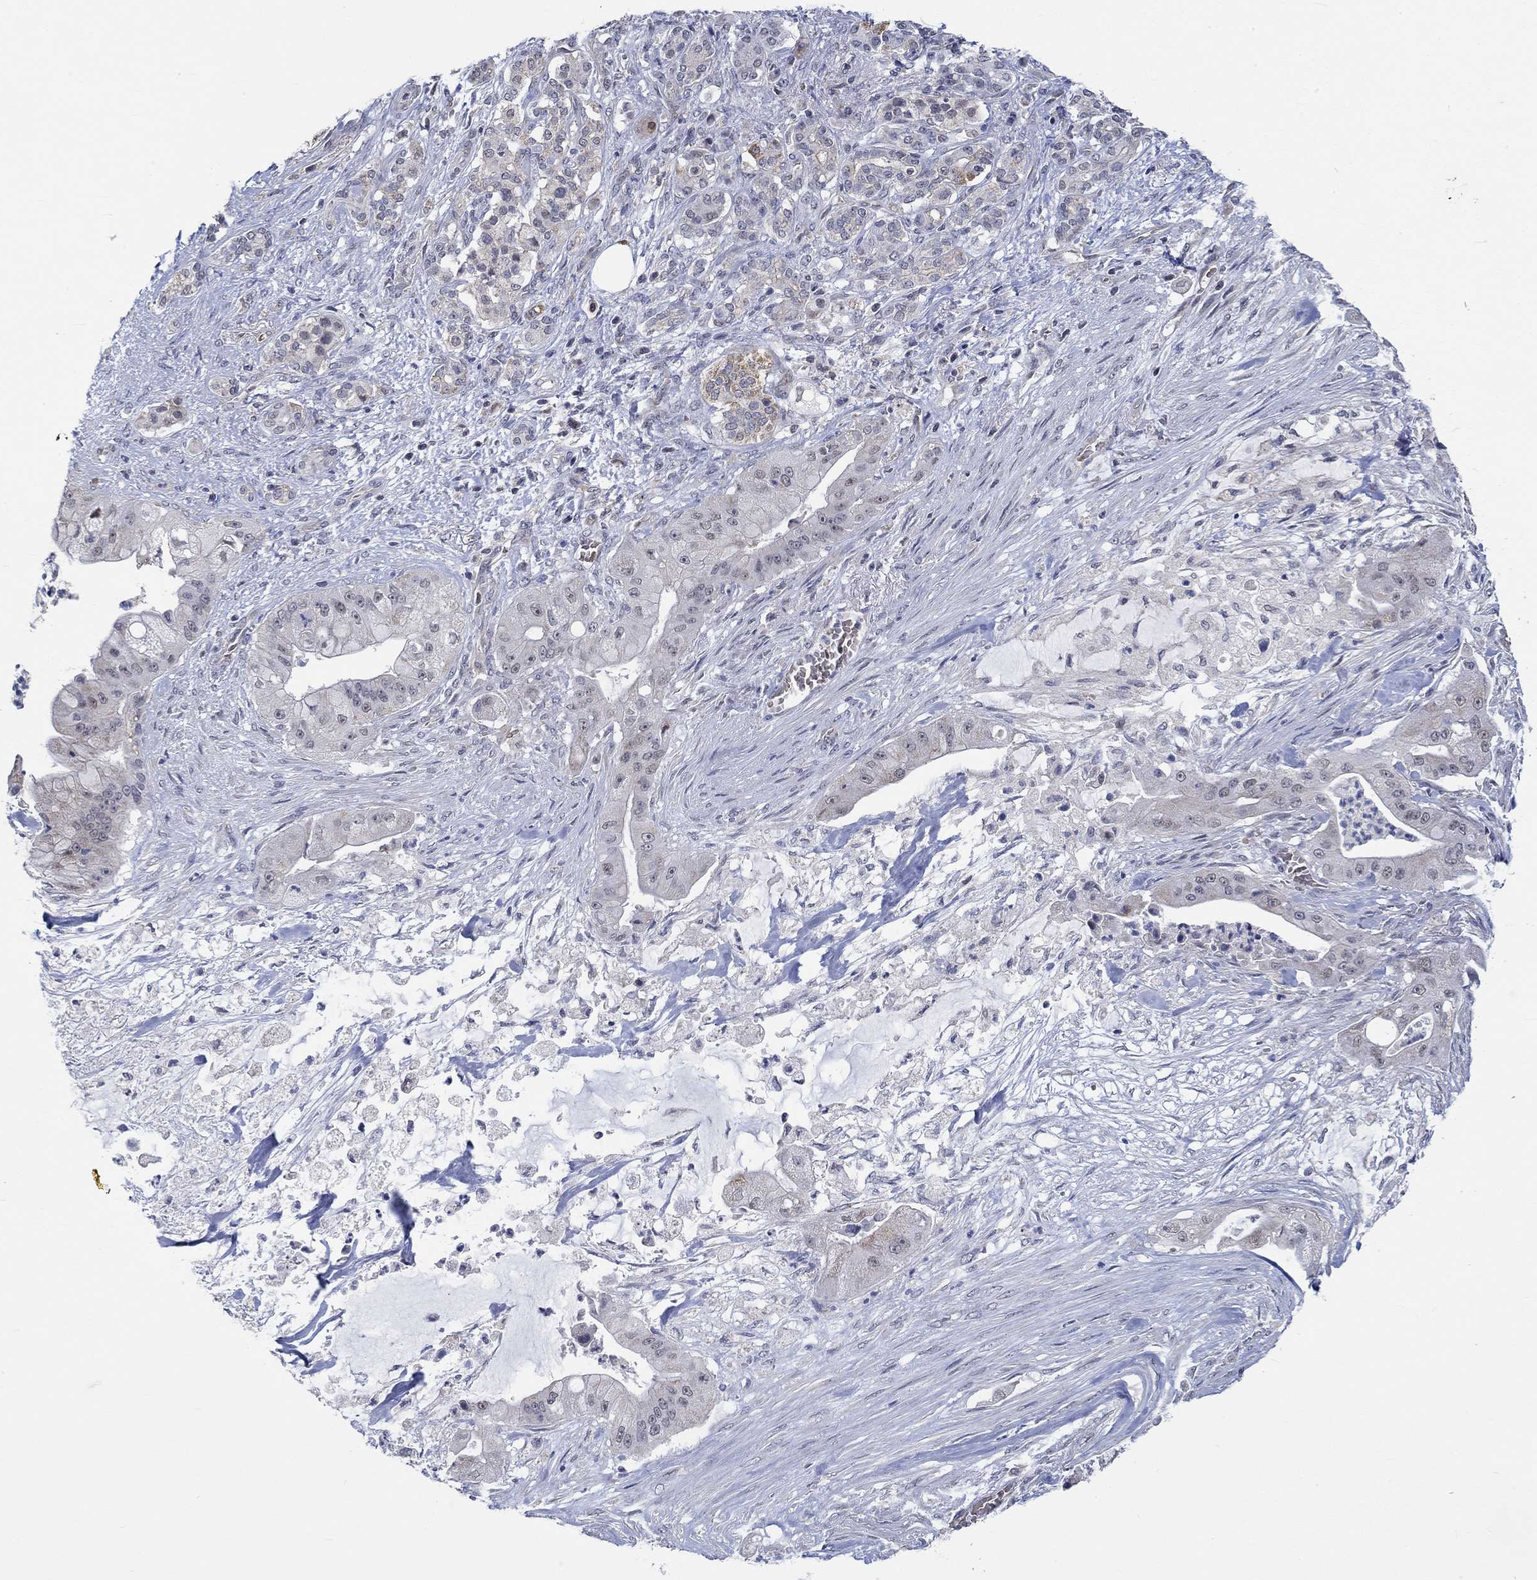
{"staining": {"intensity": "strong", "quantity": "<25%", "location": "cytoplasmic/membranous"}, "tissue": "pancreatic cancer", "cell_type": "Tumor cells", "image_type": "cancer", "snomed": [{"axis": "morphology", "description": "Normal tissue, NOS"}, {"axis": "morphology", "description": "Inflammation, NOS"}, {"axis": "morphology", "description": "Adenocarcinoma, NOS"}, {"axis": "topography", "description": "Pancreas"}], "caption": "DAB (3,3'-diaminobenzidine) immunohistochemical staining of pancreatic cancer (adenocarcinoma) exhibits strong cytoplasmic/membranous protein expression in approximately <25% of tumor cells.", "gene": "WASF1", "patient": {"sex": "male", "age": 57}}